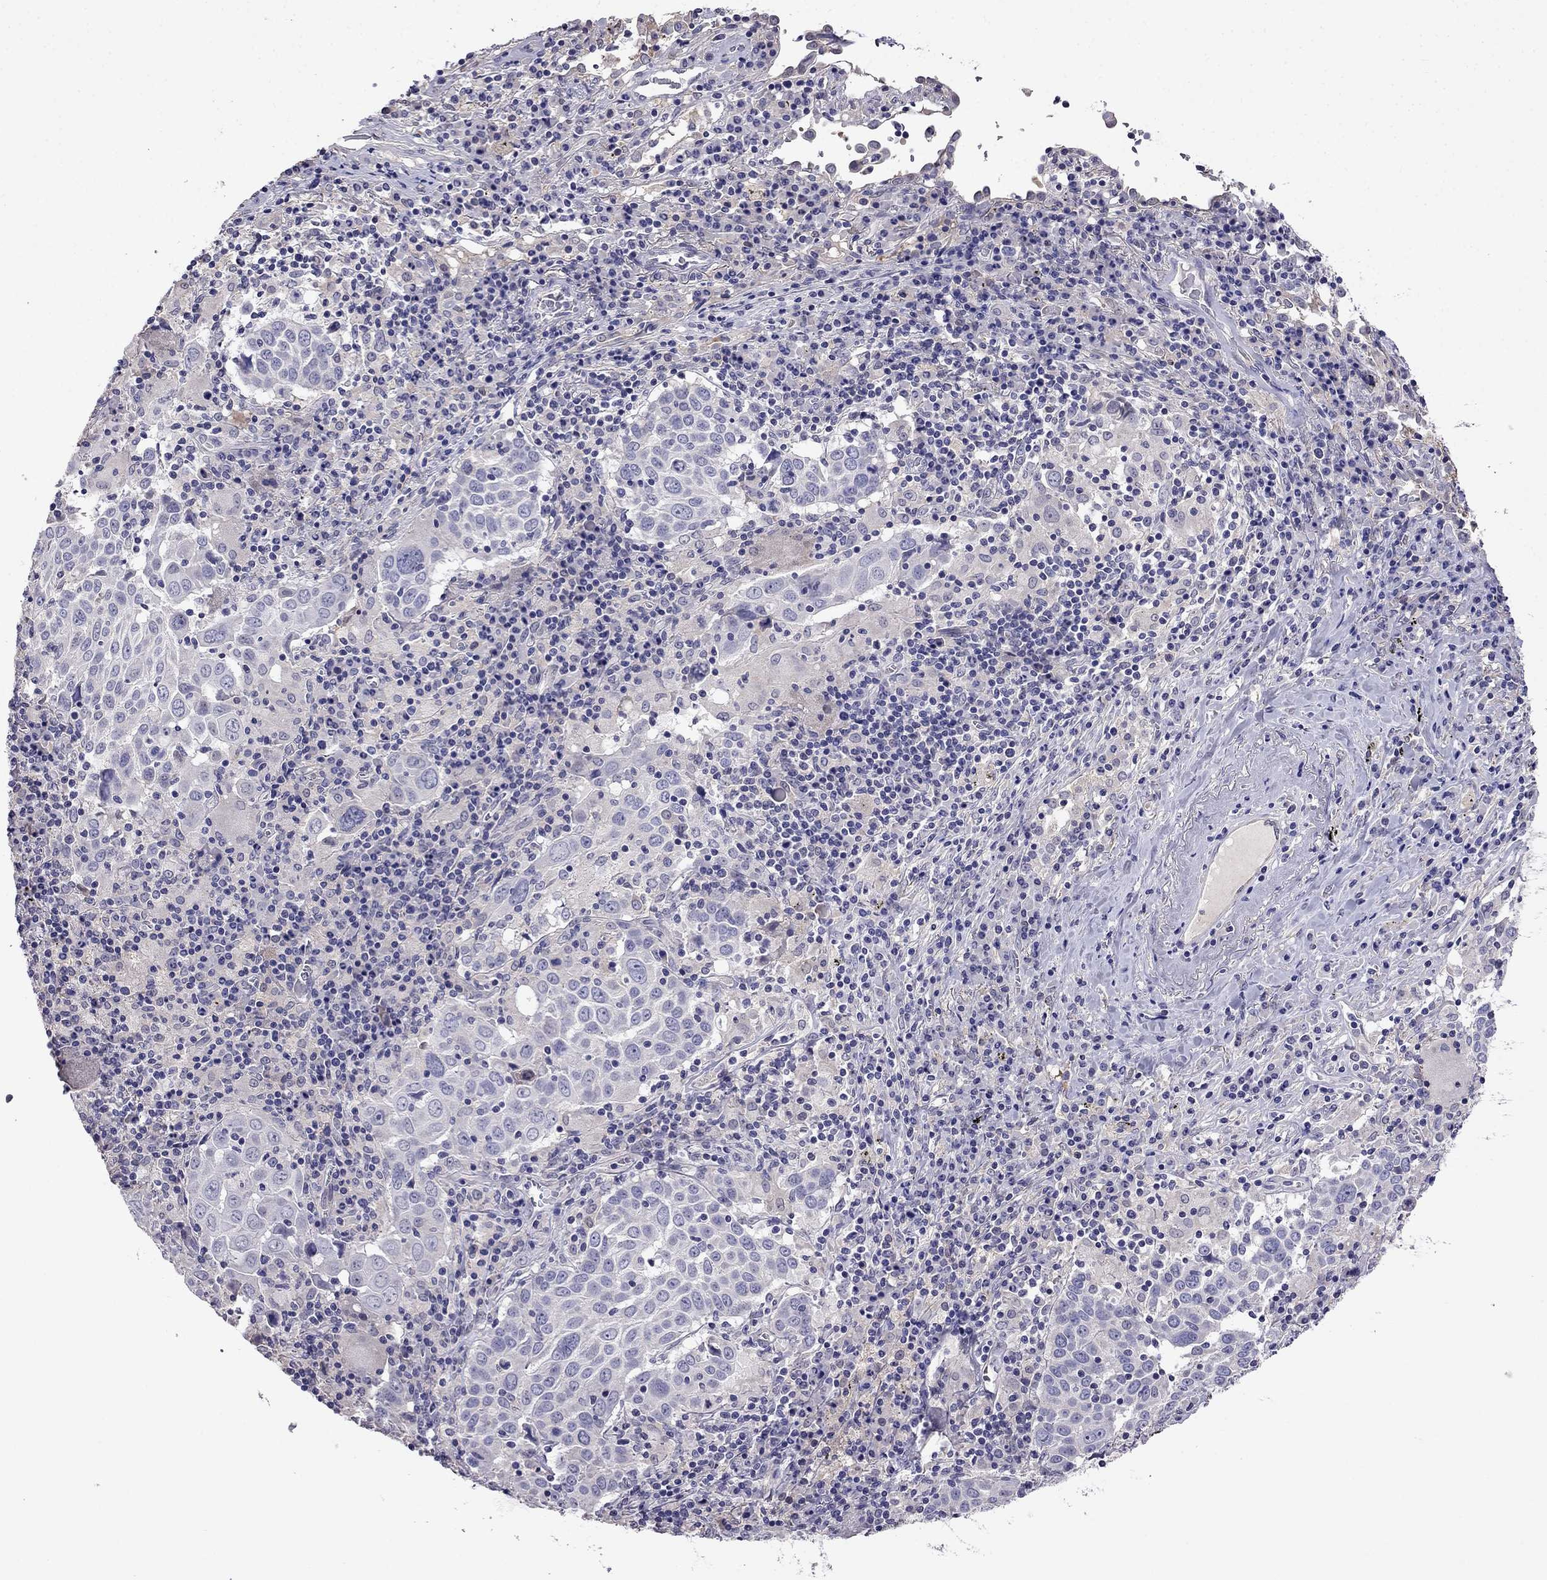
{"staining": {"intensity": "negative", "quantity": "none", "location": "none"}, "tissue": "lung cancer", "cell_type": "Tumor cells", "image_type": "cancer", "snomed": [{"axis": "morphology", "description": "Squamous cell carcinoma, NOS"}, {"axis": "topography", "description": "Lung"}], "caption": "A photomicrograph of human lung cancer (squamous cell carcinoma) is negative for staining in tumor cells.", "gene": "SCNN1D", "patient": {"sex": "male", "age": 57}}